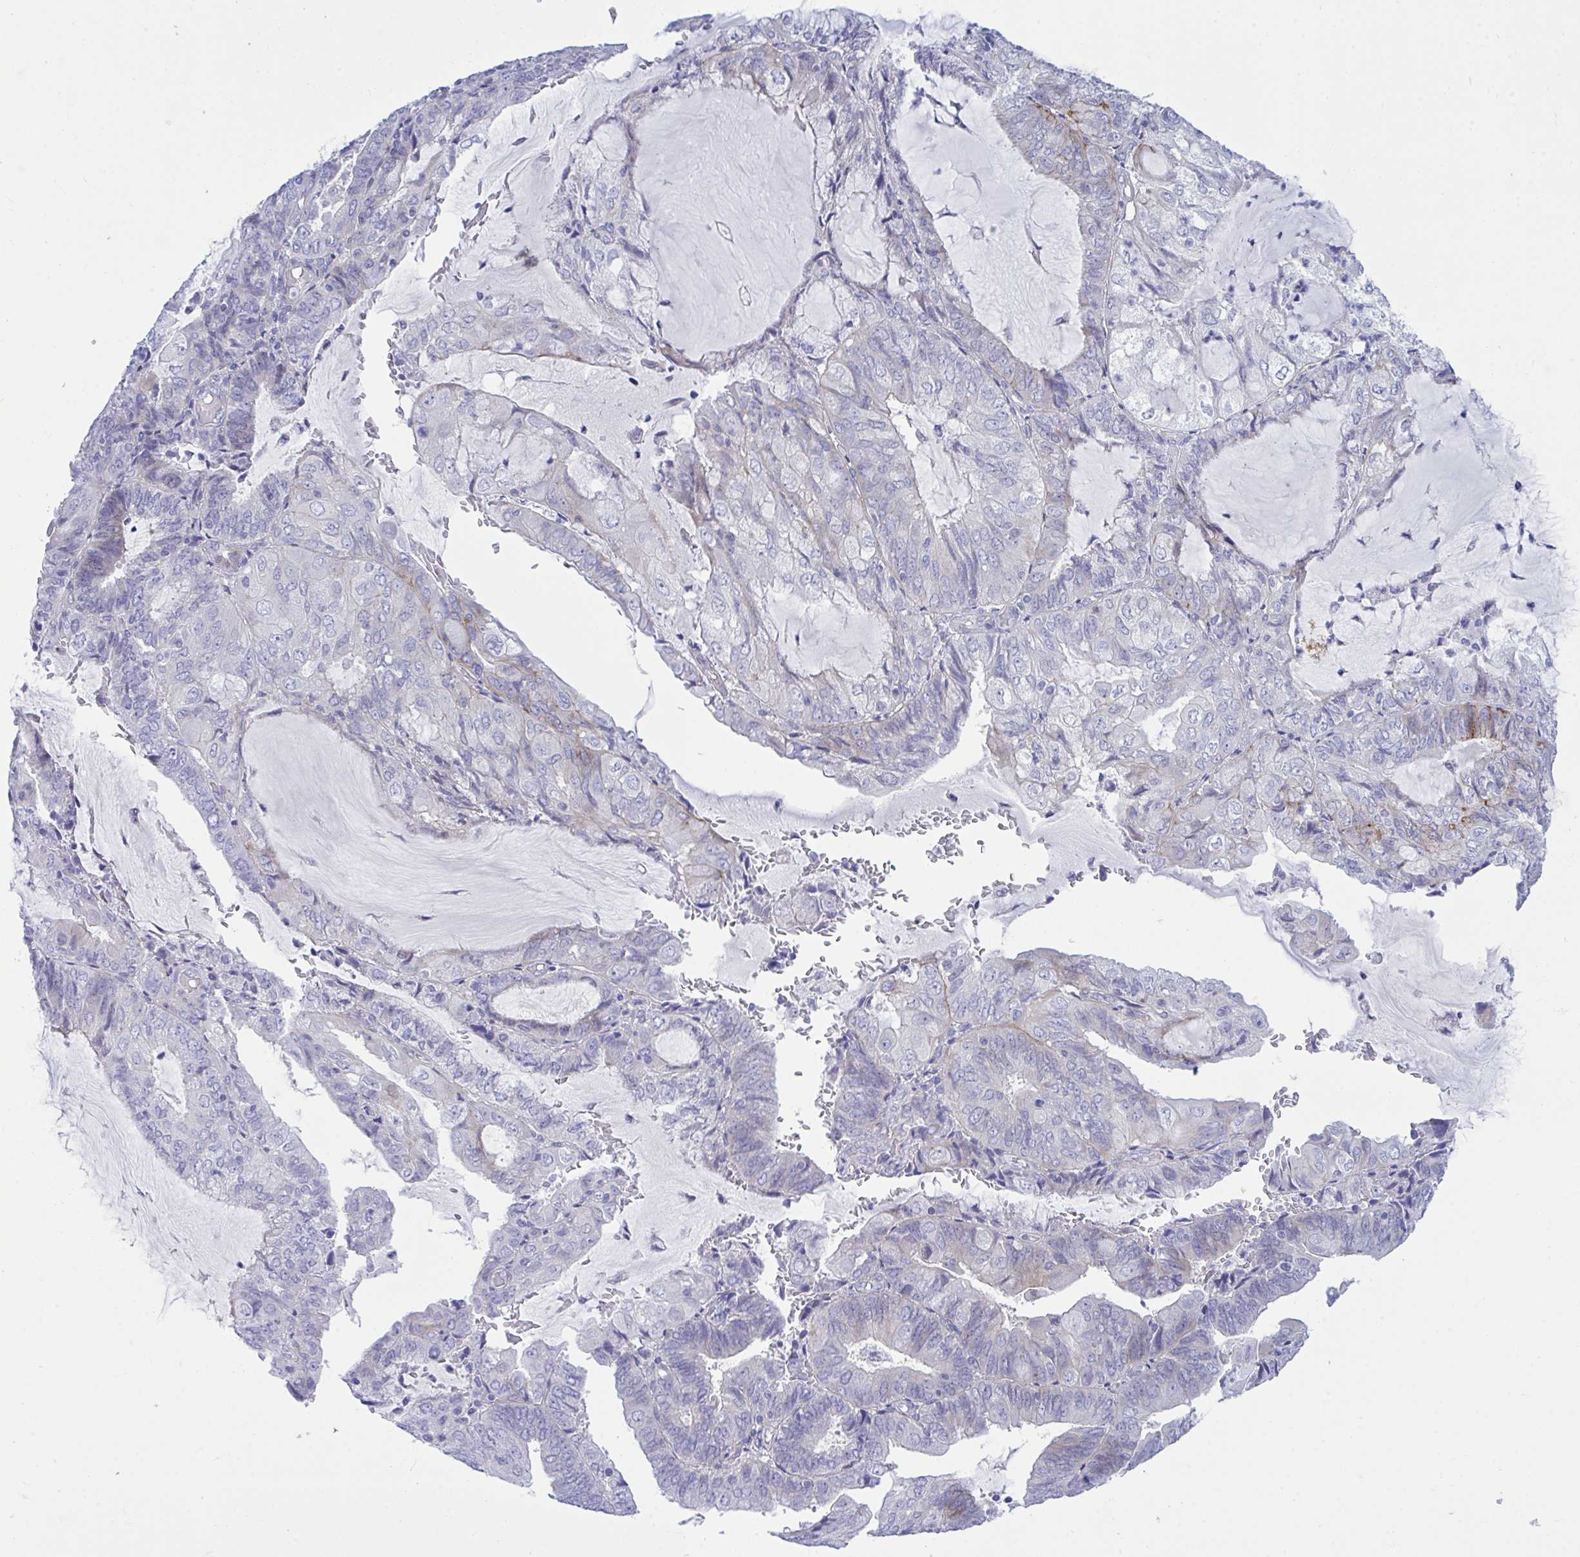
{"staining": {"intensity": "negative", "quantity": "none", "location": "none"}, "tissue": "endometrial cancer", "cell_type": "Tumor cells", "image_type": "cancer", "snomed": [{"axis": "morphology", "description": "Adenocarcinoma, NOS"}, {"axis": "topography", "description": "Endometrium"}], "caption": "This is a photomicrograph of immunohistochemistry staining of endometrial cancer (adenocarcinoma), which shows no positivity in tumor cells.", "gene": "MED9", "patient": {"sex": "female", "age": 81}}